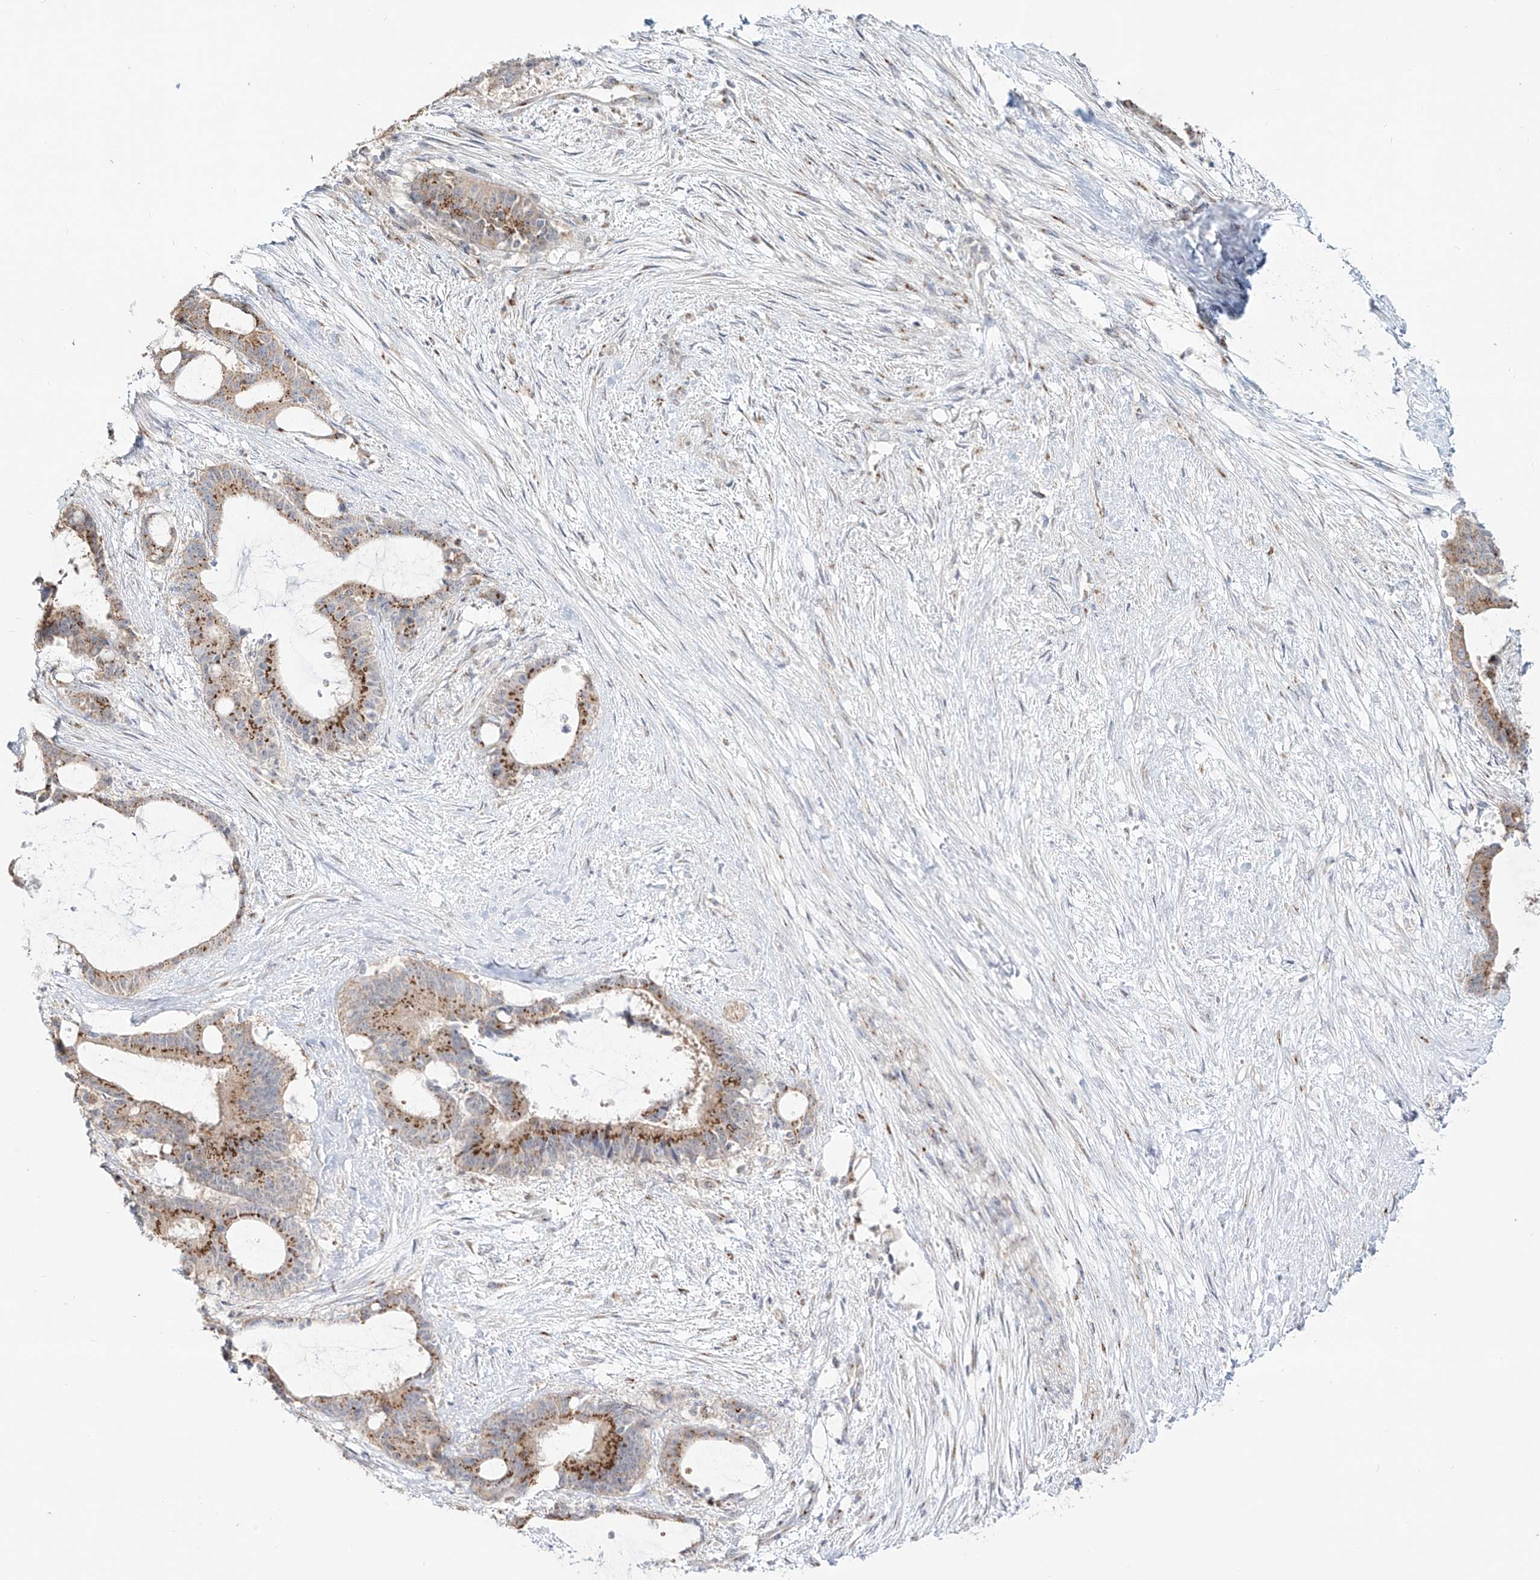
{"staining": {"intensity": "moderate", "quantity": ">75%", "location": "cytoplasmic/membranous"}, "tissue": "liver cancer", "cell_type": "Tumor cells", "image_type": "cancer", "snomed": [{"axis": "morphology", "description": "Normal tissue, NOS"}, {"axis": "morphology", "description": "Cholangiocarcinoma"}, {"axis": "topography", "description": "Liver"}, {"axis": "topography", "description": "Peripheral nerve tissue"}], "caption": "Cholangiocarcinoma (liver) stained with a brown dye displays moderate cytoplasmic/membranous positive expression in approximately >75% of tumor cells.", "gene": "BSDC1", "patient": {"sex": "female", "age": 73}}